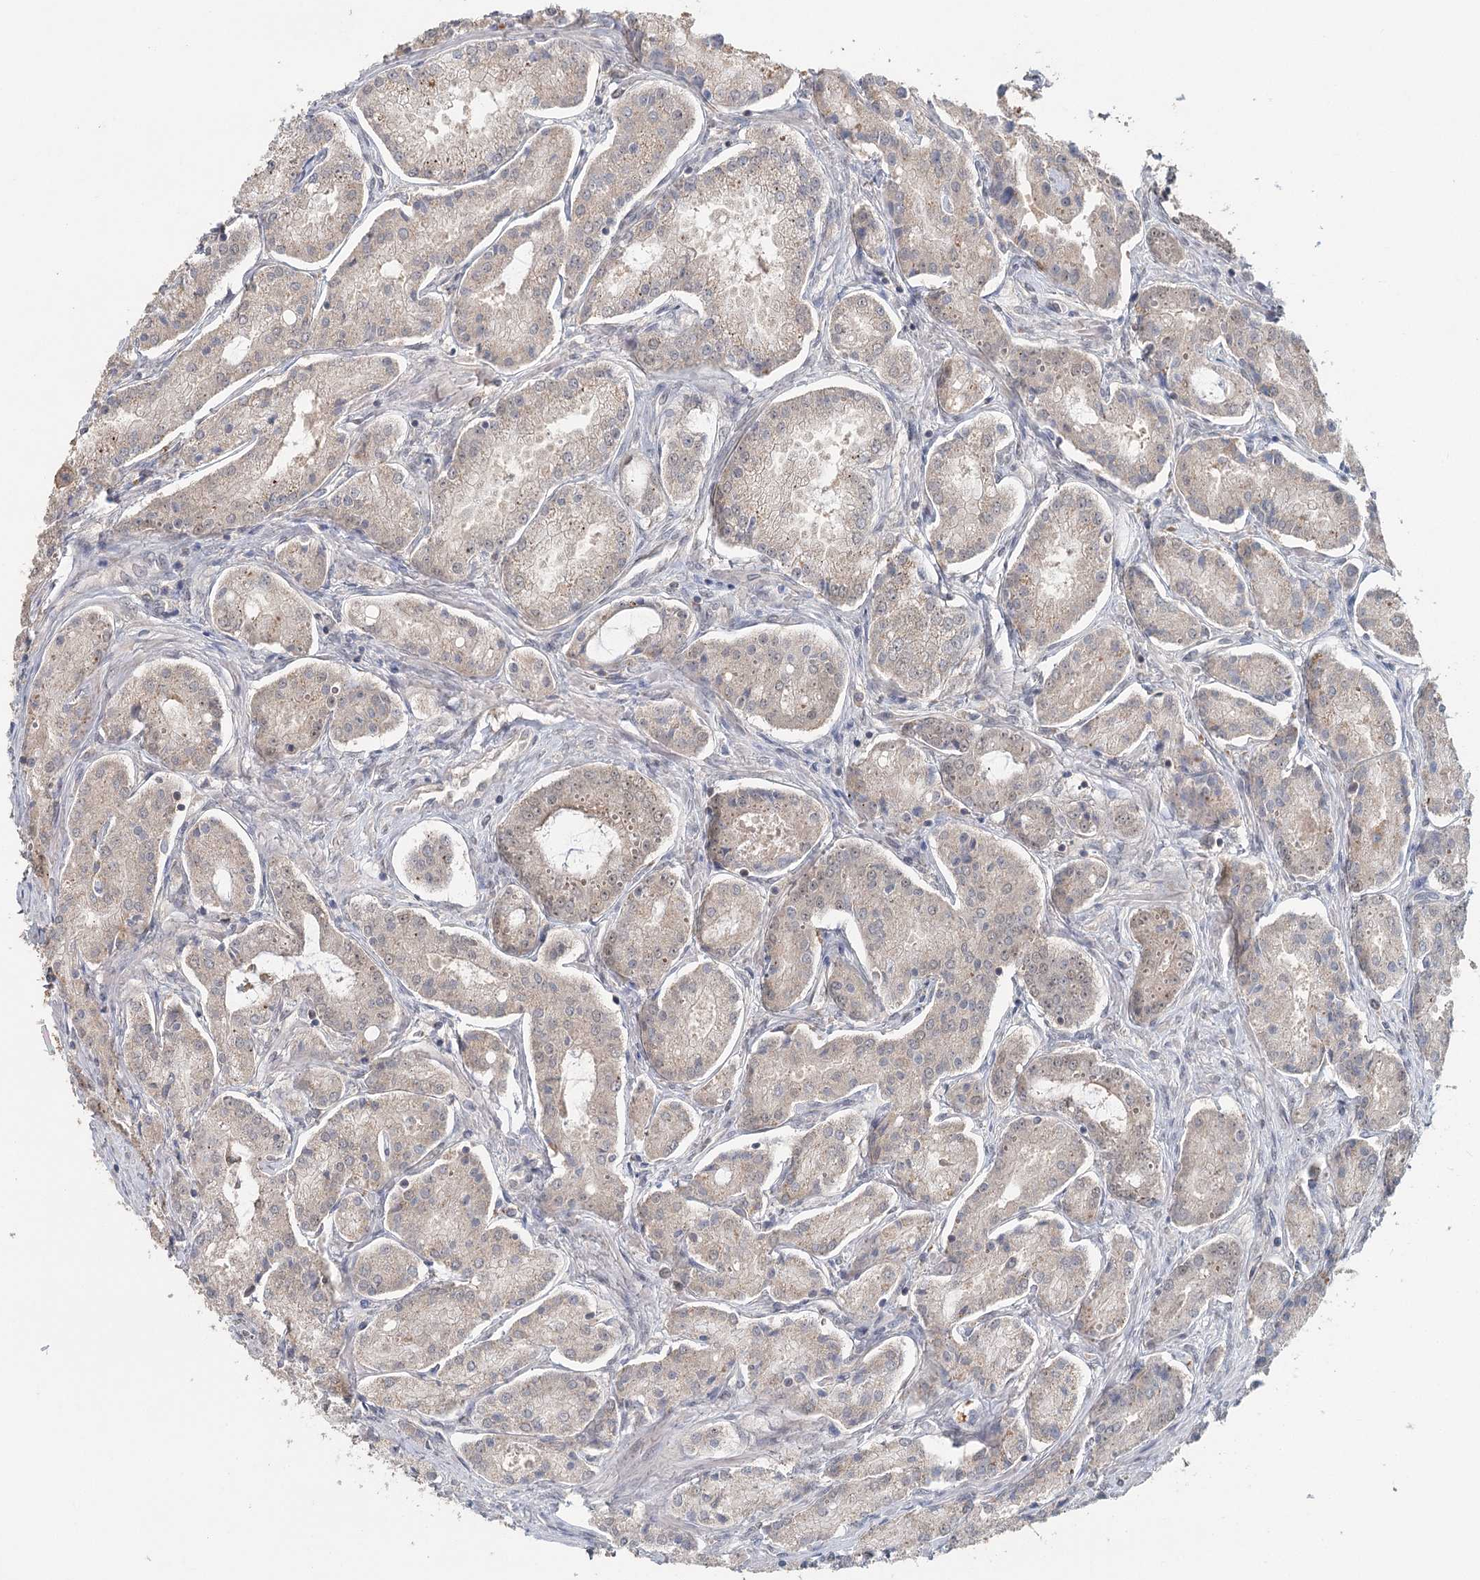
{"staining": {"intensity": "weak", "quantity": "<25%", "location": "cytoplasmic/membranous"}, "tissue": "prostate cancer", "cell_type": "Tumor cells", "image_type": "cancer", "snomed": [{"axis": "morphology", "description": "Adenocarcinoma, Low grade"}, {"axis": "topography", "description": "Prostate"}], "caption": "This is an IHC histopathology image of human prostate cancer (adenocarcinoma (low-grade)). There is no staining in tumor cells.", "gene": "ADK", "patient": {"sex": "male", "age": 68}}